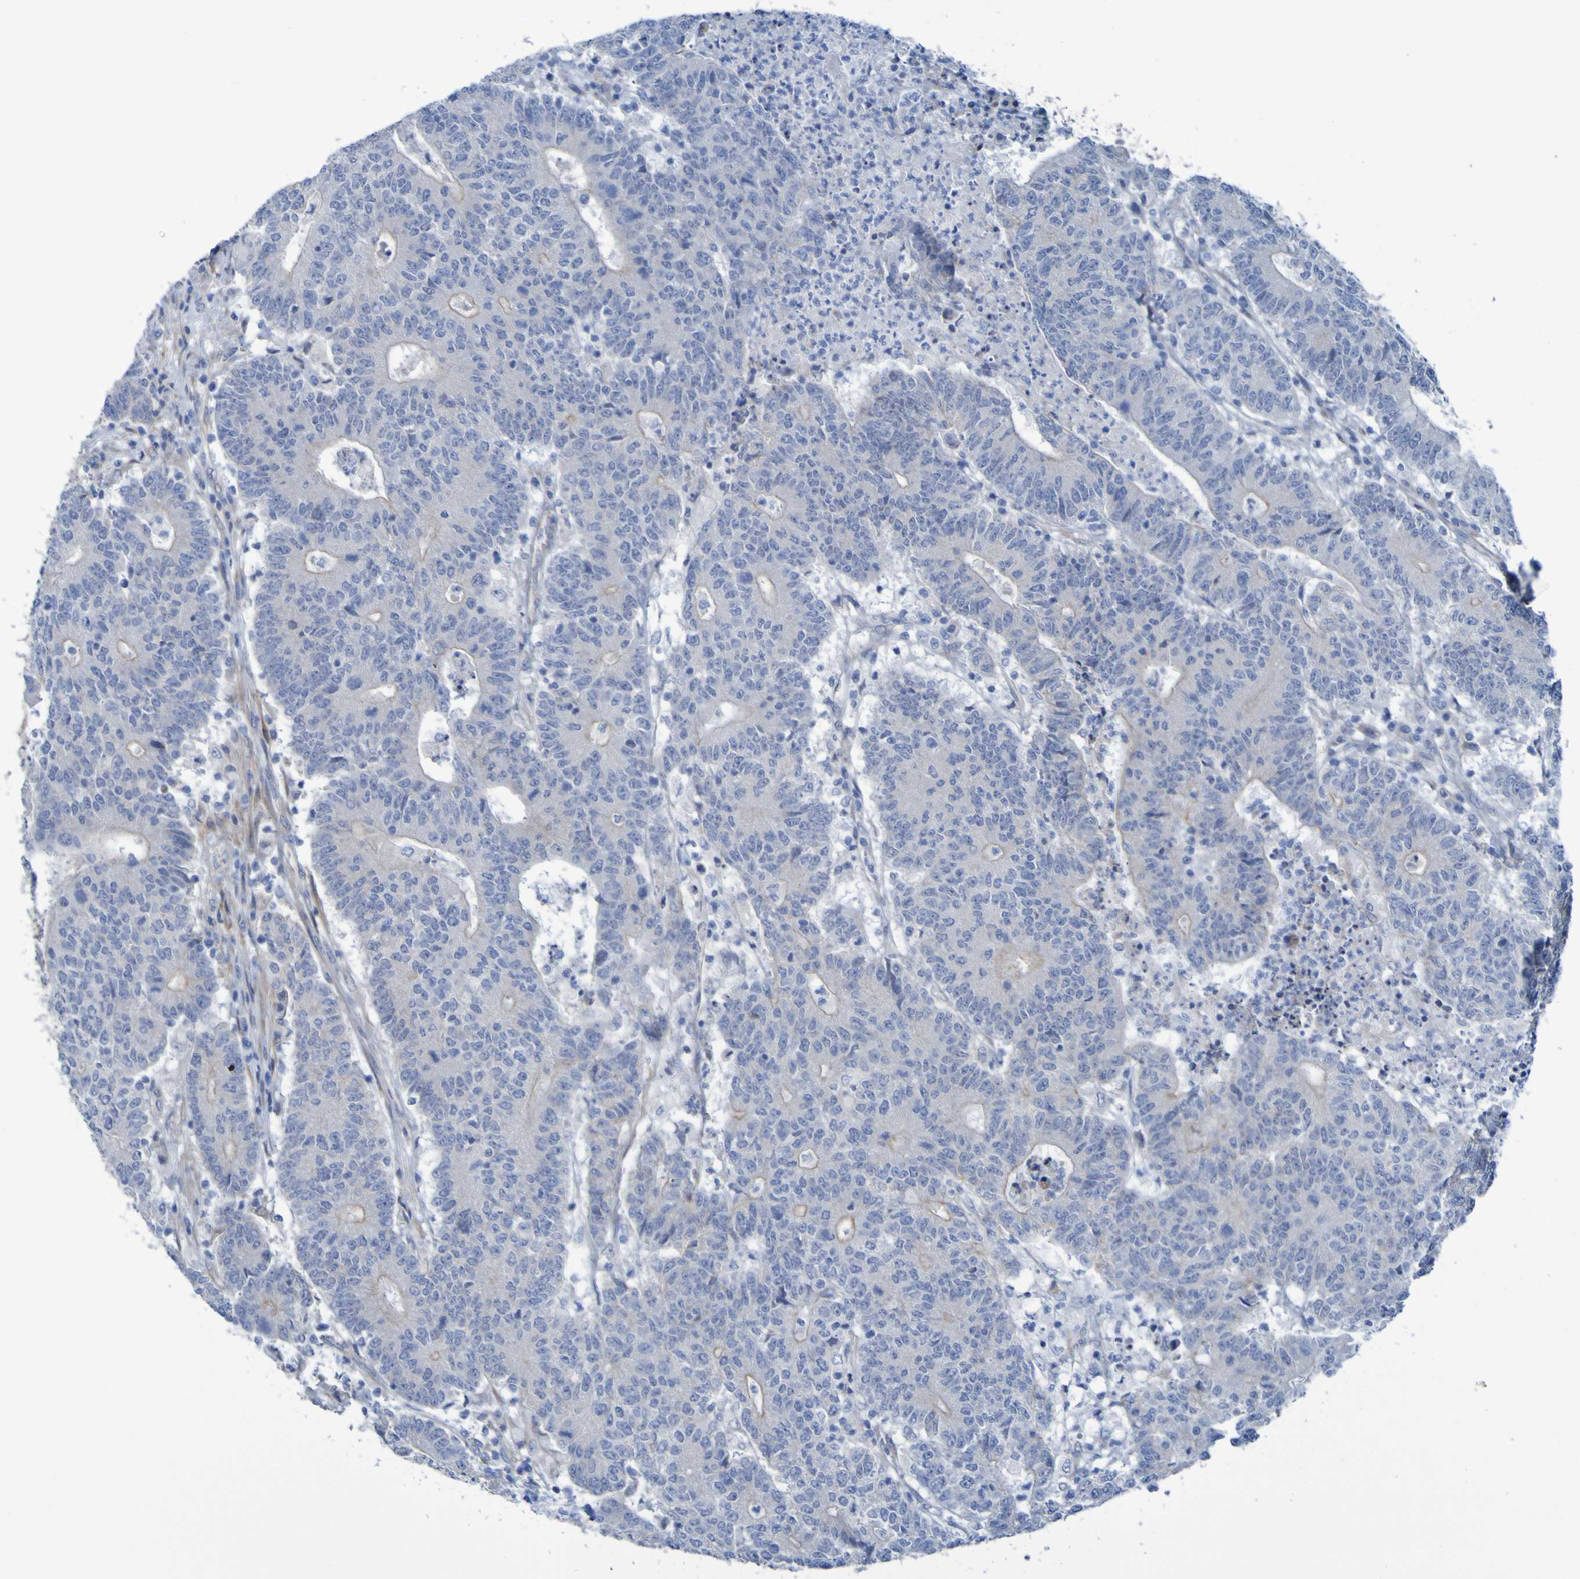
{"staining": {"intensity": "negative", "quantity": "none", "location": "none"}, "tissue": "colorectal cancer", "cell_type": "Tumor cells", "image_type": "cancer", "snomed": [{"axis": "morphology", "description": "Normal tissue, NOS"}, {"axis": "morphology", "description": "Adenocarcinoma, NOS"}, {"axis": "topography", "description": "Colon"}], "caption": "Immunohistochemistry (IHC) of colorectal adenocarcinoma shows no staining in tumor cells.", "gene": "LPP", "patient": {"sex": "female", "age": 75}}